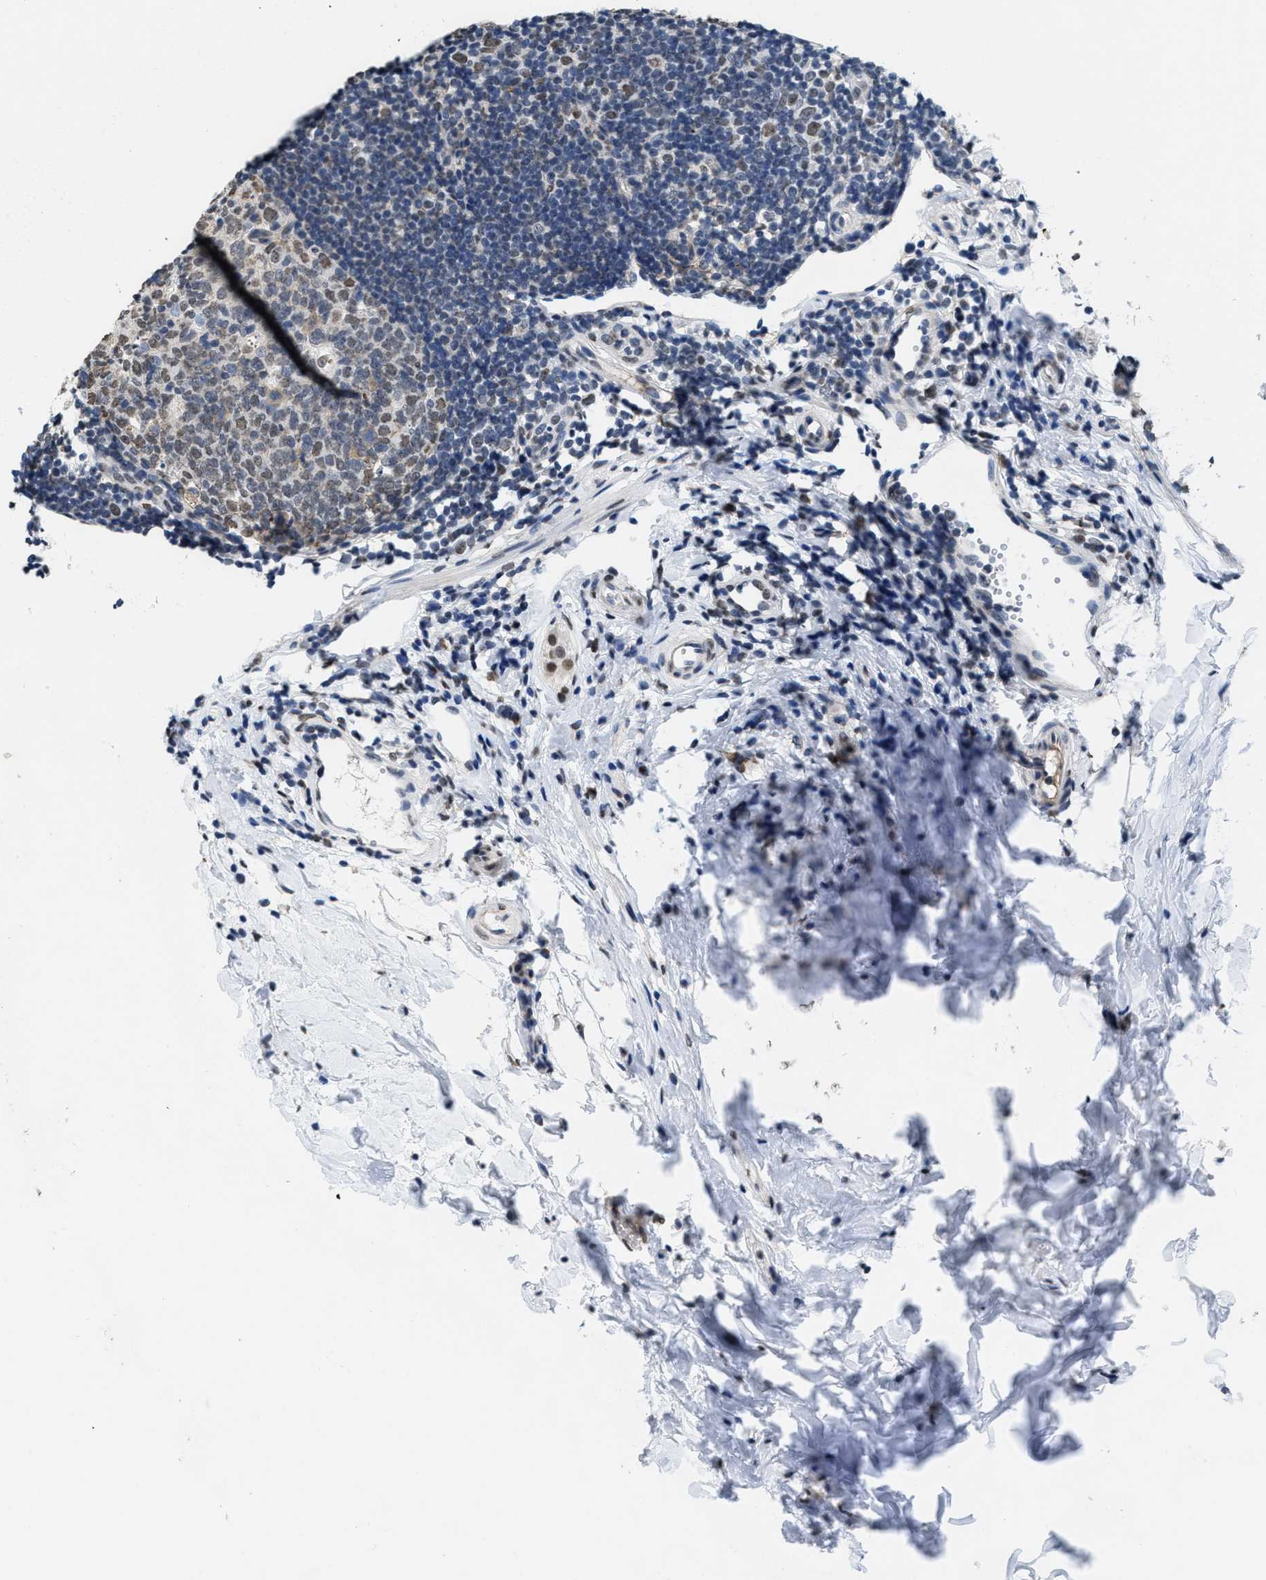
{"staining": {"intensity": "moderate", "quantity": "<25%", "location": "nuclear"}, "tissue": "appendix", "cell_type": "Glandular cells", "image_type": "normal", "snomed": [{"axis": "morphology", "description": "Normal tissue, NOS"}, {"axis": "topography", "description": "Appendix"}], "caption": "Protein staining demonstrates moderate nuclear expression in approximately <25% of glandular cells in normal appendix.", "gene": "SUPT16H", "patient": {"sex": "female", "age": 20}}